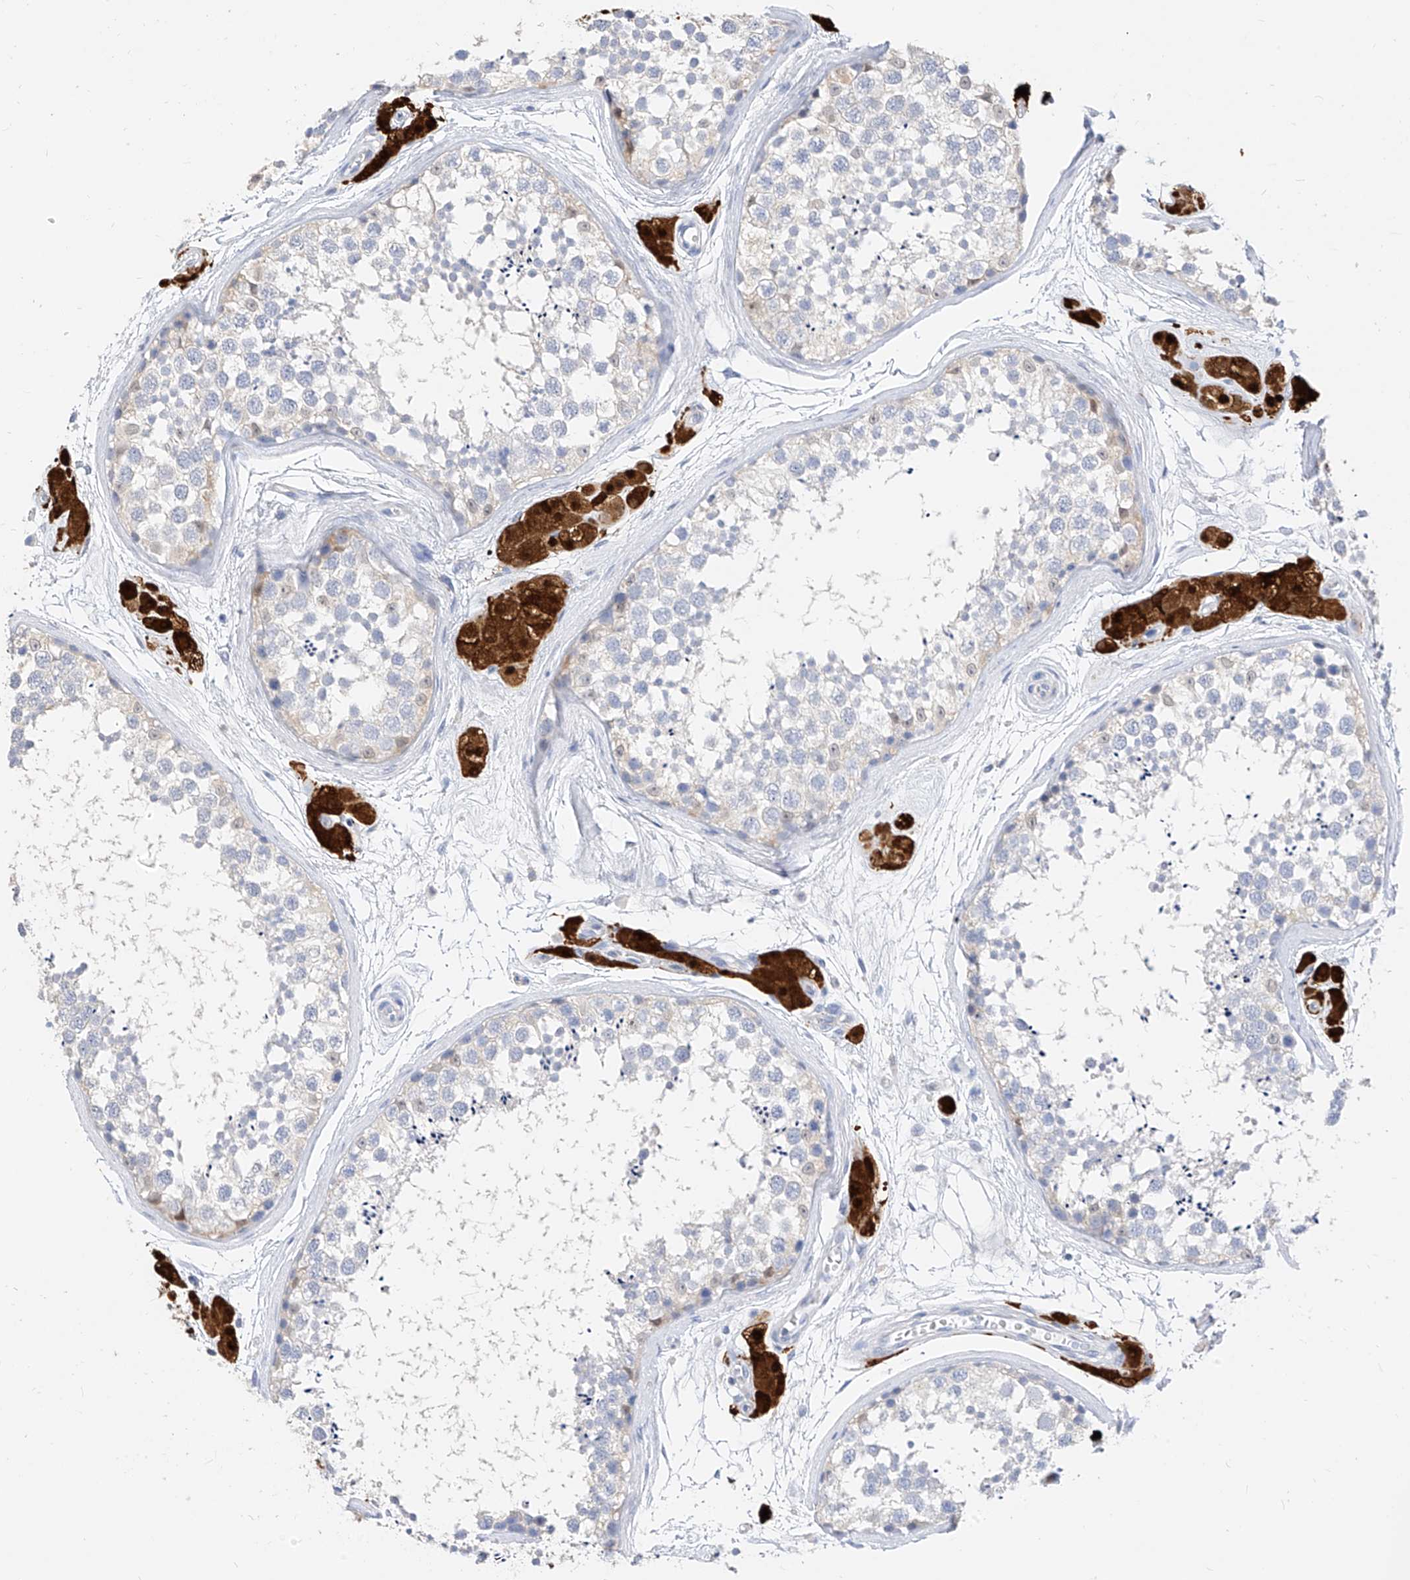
{"staining": {"intensity": "negative", "quantity": "none", "location": "none"}, "tissue": "testis", "cell_type": "Cells in seminiferous ducts", "image_type": "normal", "snomed": [{"axis": "morphology", "description": "Normal tissue, NOS"}, {"axis": "topography", "description": "Testis"}], "caption": "This is an immunohistochemistry image of benign testis. There is no staining in cells in seminiferous ducts.", "gene": "ZZEF1", "patient": {"sex": "male", "age": 56}}